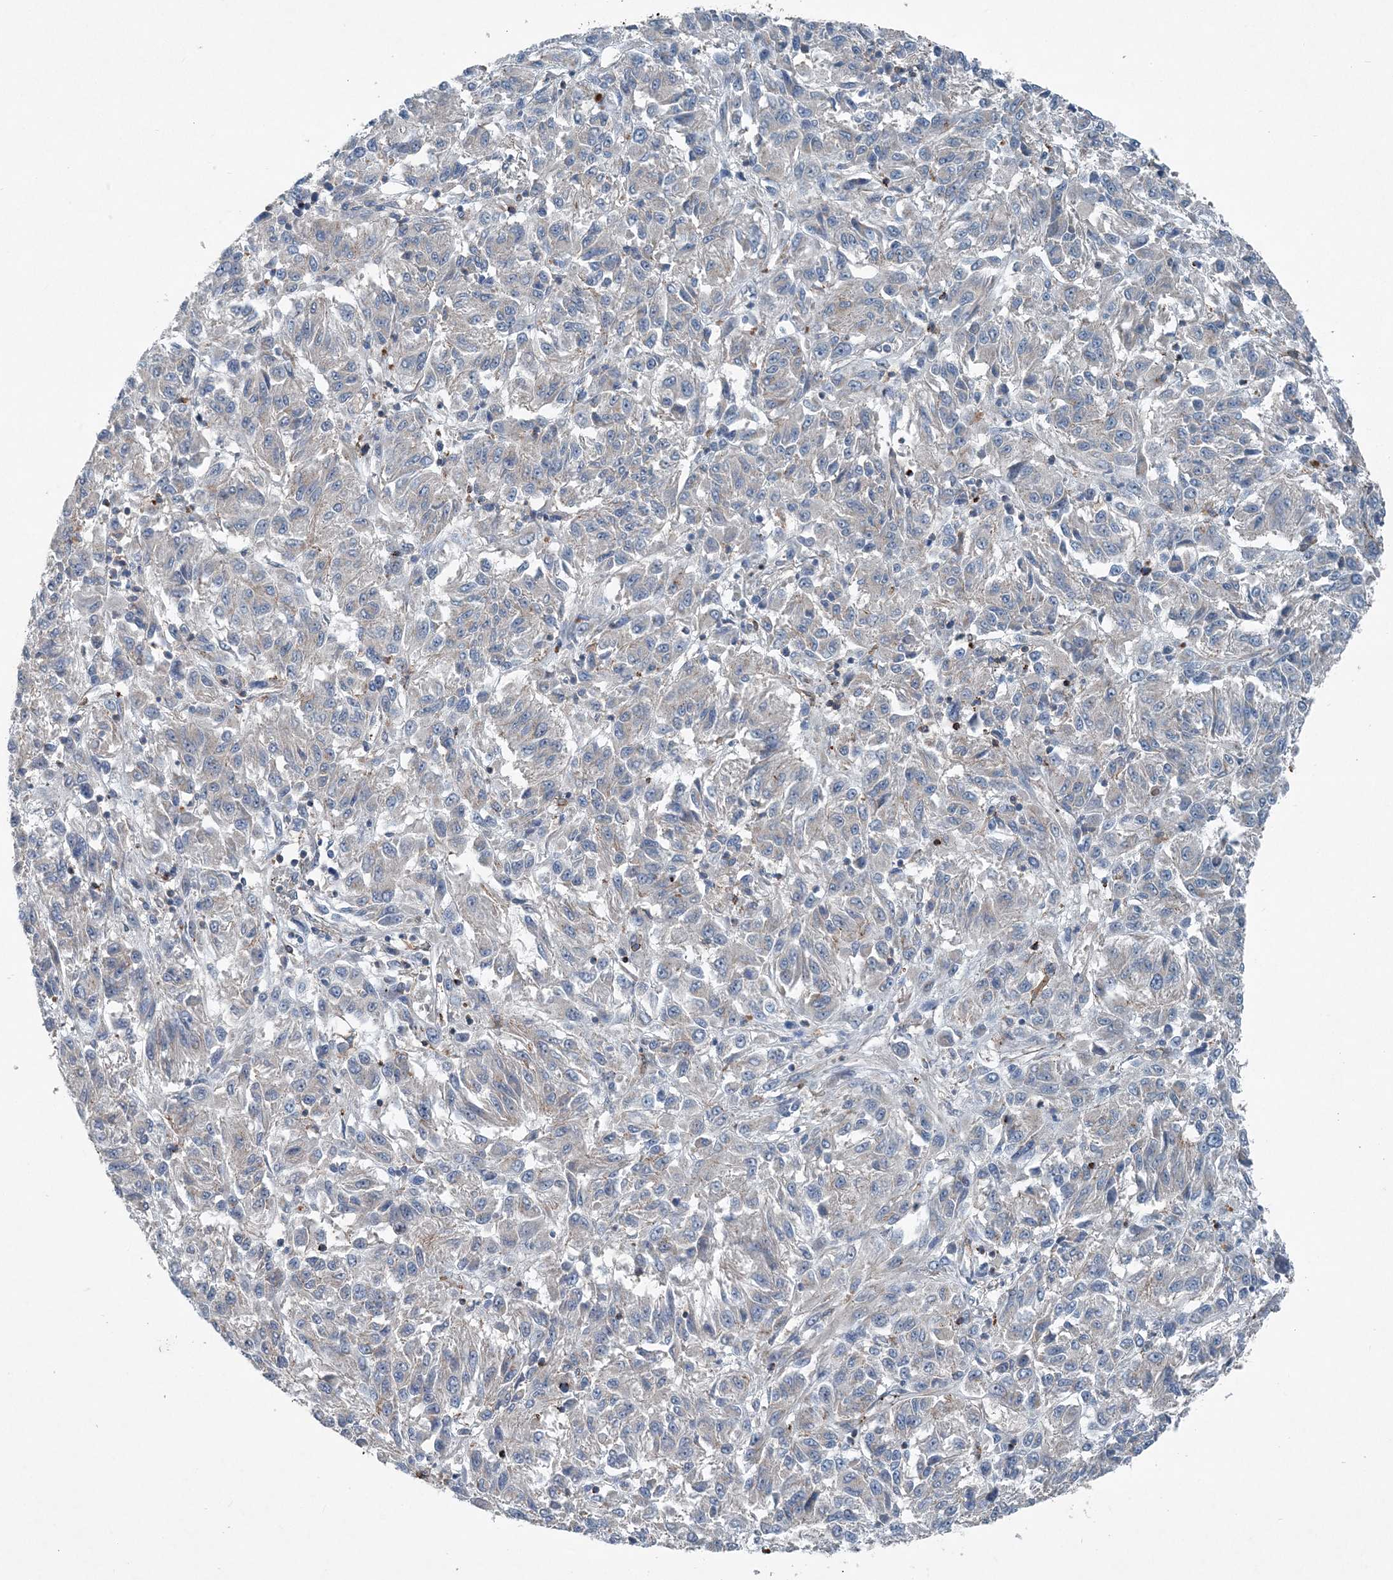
{"staining": {"intensity": "negative", "quantity": "none", "location": "none"}, "tissue": "melanoma", "cell_type": "Tumor cells", "image_type": "cancer", "snomed": [{"axis": "morphology", "description": "Malignant melanoma, Metastatic site"}, {"axis": "topography", "description": "Lung"}], "caption": "Malignant melanoma (metastatic site) stained for a protein using immunohistochemistry (IHC) demonstrates no positivity tumor cells.", "gene": "DGUOK", "patient": {"sex": "male", "age": 64}}